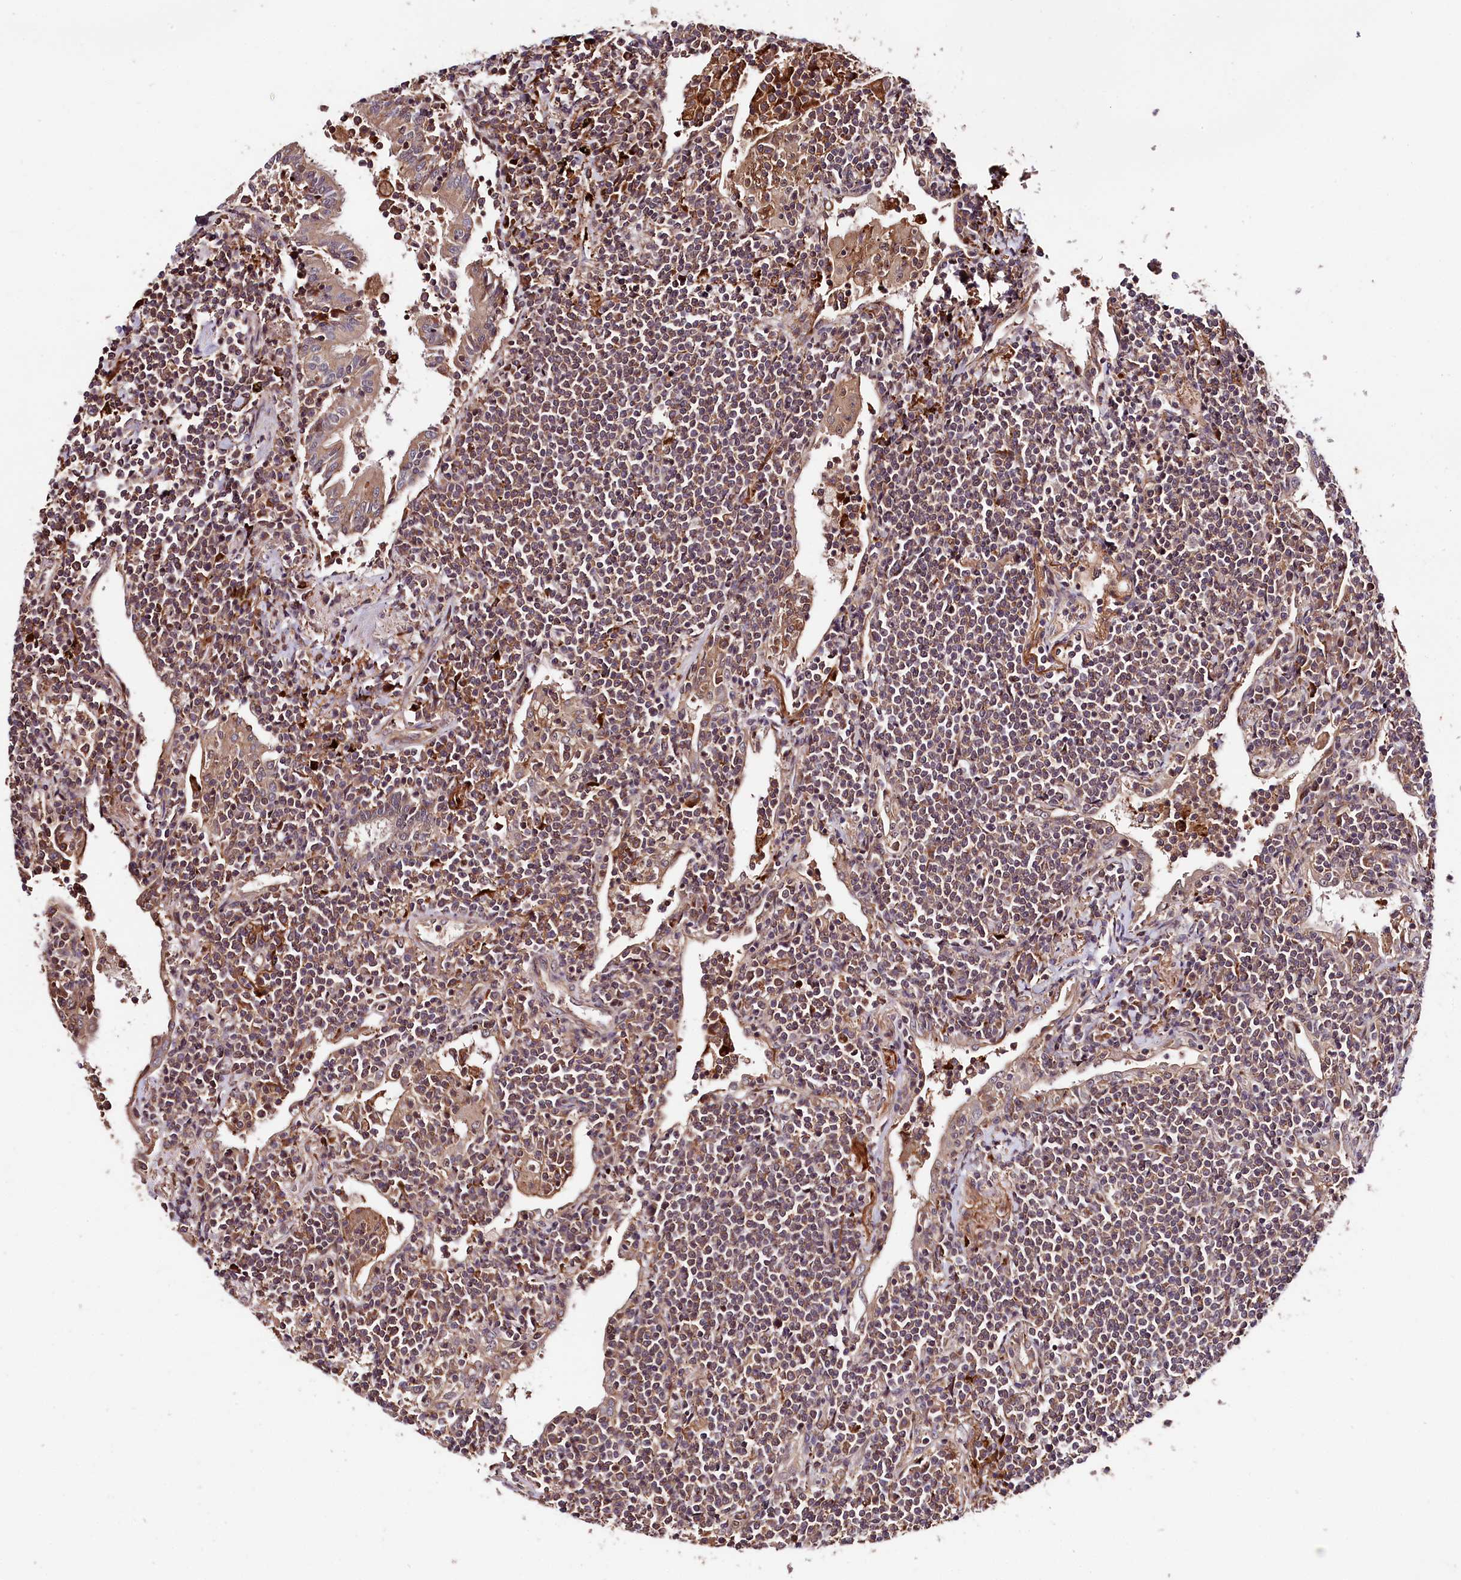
{"staining": {"intensity": "weak", "quantity": "25%-75%", "location": "cytoplasmic/membranous"}, "tissue": "lymphoma", "cell_type": "Tumor cells", "image_type": "cancer", "snomed": [{"axis": "morphology", "description": "Malignant lymphoma, non-Hodgkin's type, Low grade"}, {"axis": "topography", "description": "Lung"}], "caption": "This image exhibits immunohistochemistry (IHC) staining of malignant lymphoma, non-Hodgkin's type (low-grade), with low weak cytoplasmic/membranous staining in approximately 25%-75% of tumor cells.", "gene": "CACNA1H", "patient": {"sex": "female", "age": 71}}